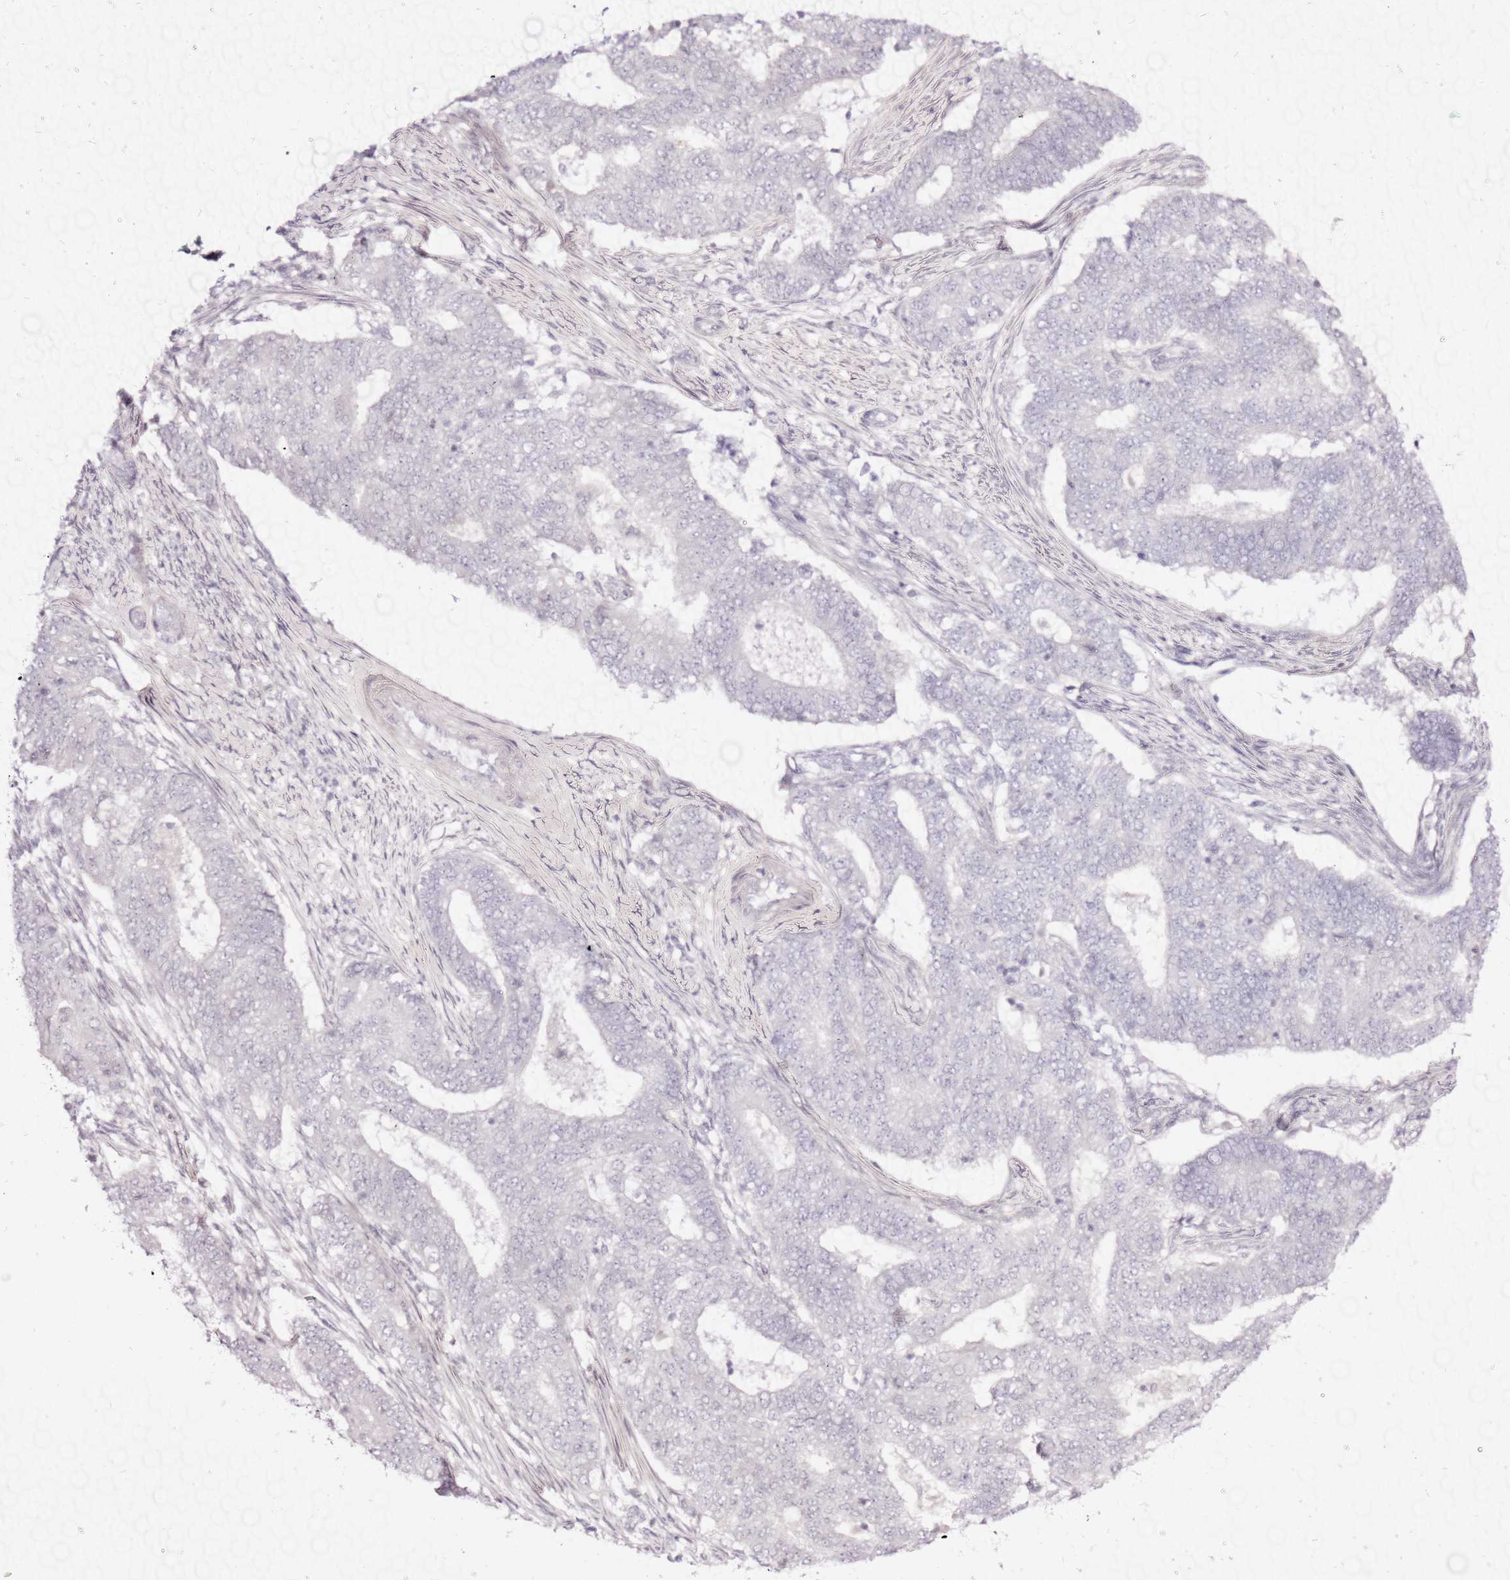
{"staining": {"intensity": "negative", "quantity": "none", "location": "none"}, "tissue": "endometrial cancer", "cell_type": "Tumor cells", "image_type": "cancer", "snomed": [{"axis": "morphology", "description": "Adenocarcinoma, NOS"}, {"axis": "topography", "description": "Endometrium"}], "caption": "High power microscopy histopathology image of an immunohistochemistry image of adenocarcinoma (endometrial), revealing no significant staining in tumor cells.", "gene": "LIPF", "patient": {"sex": "female", "age": 62}}